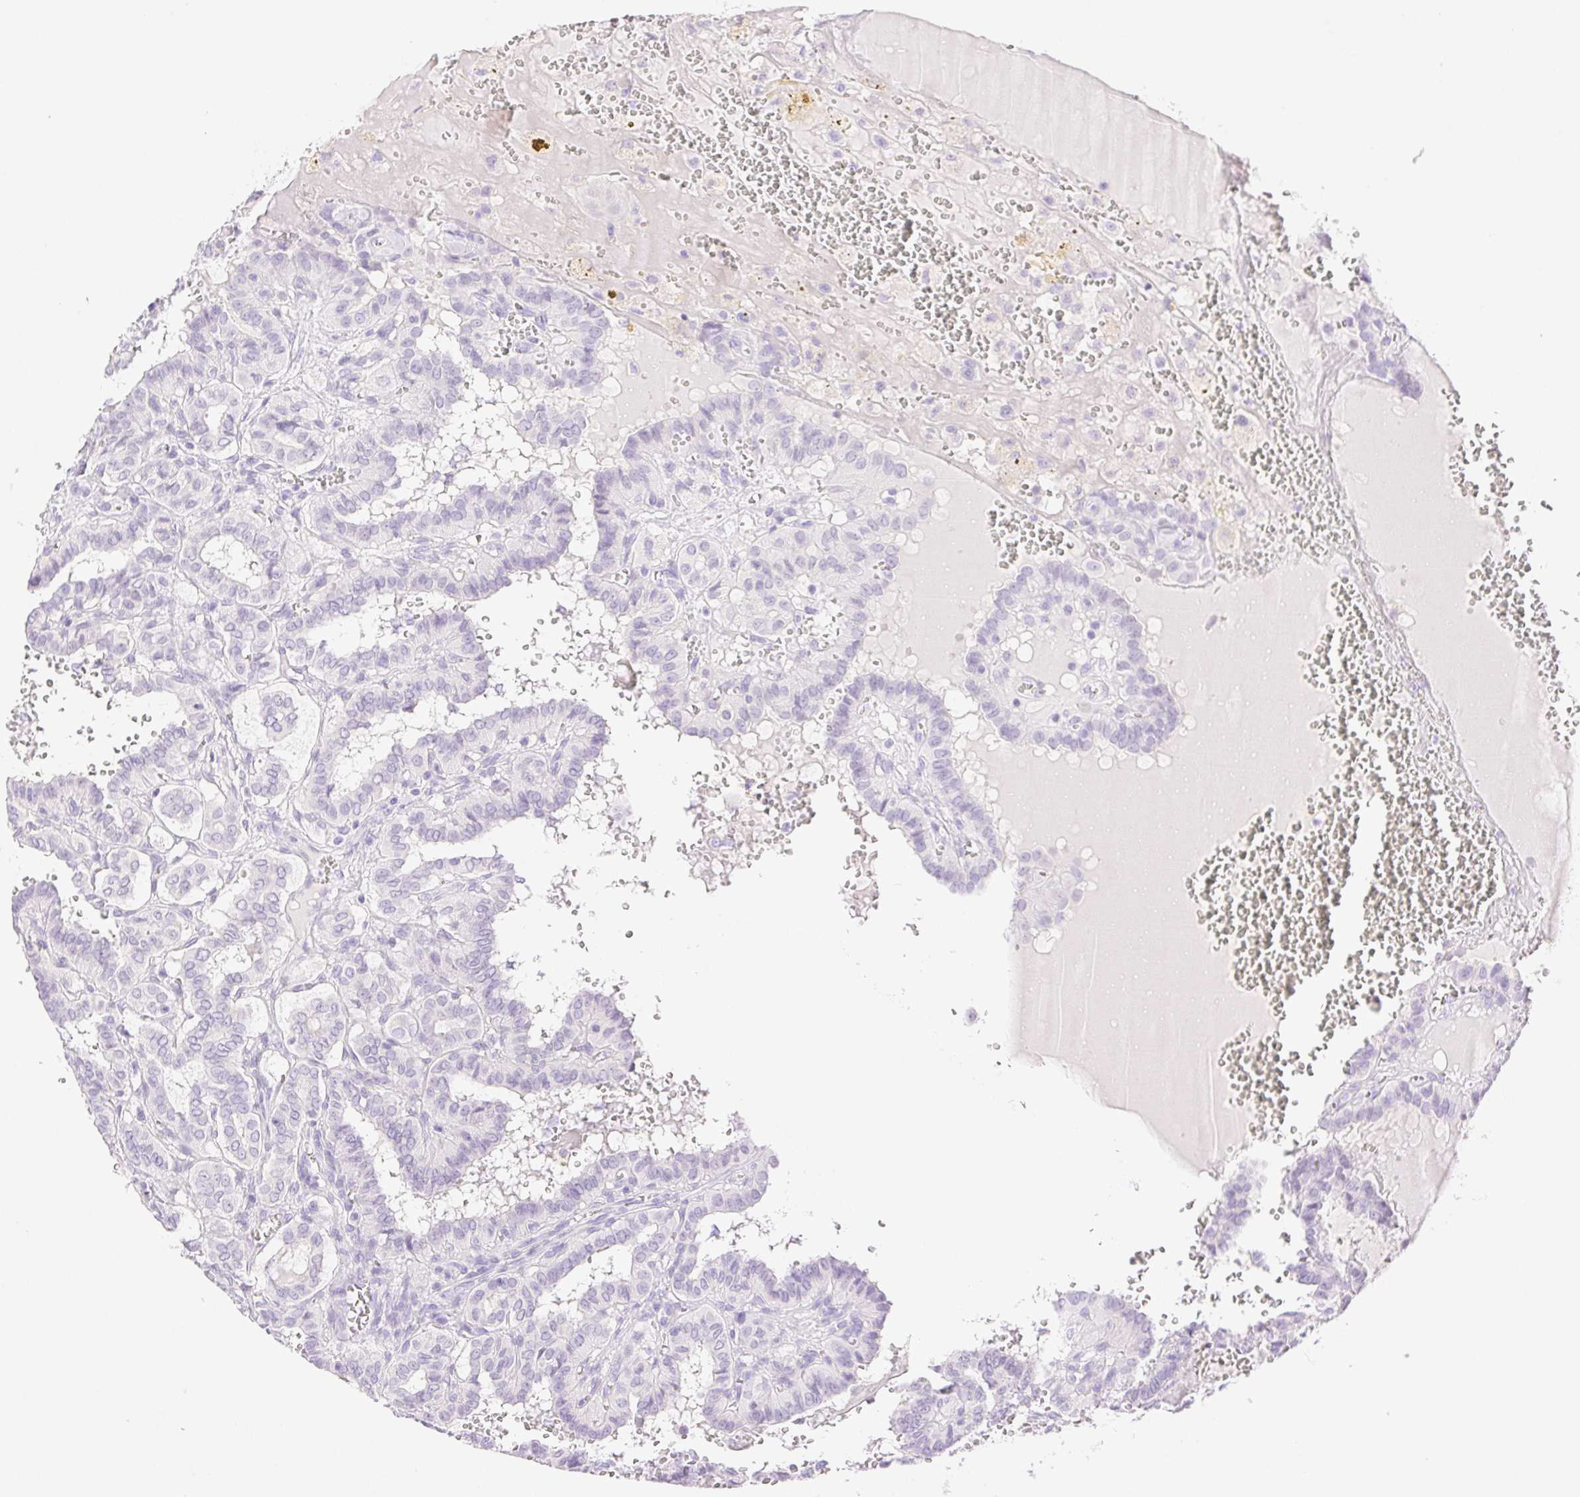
{"staining": {"intensity": "negative", "quantity": "none", "location": "none"}, "tissue": "thyroid cancer", "cell_type": "Tumor cells", "image_type": "cancer", "snomed": [{"axis": "morphology", "description": "Papillary adenocarcinoma, NOS"}, {"axis": "topography", "description": "Thyroid gland"}], "caption": "High magnification brightfield microscopy of papillary adenocarcinoma (thyroid) stained with DAB (3,3'-diaminobenzidine) (brown) and counterstained with hematoxylin (blue): tumor cells show no significant expression.", "gene": "SPACA4", "patient": {"sex": "female", "age": 21}}